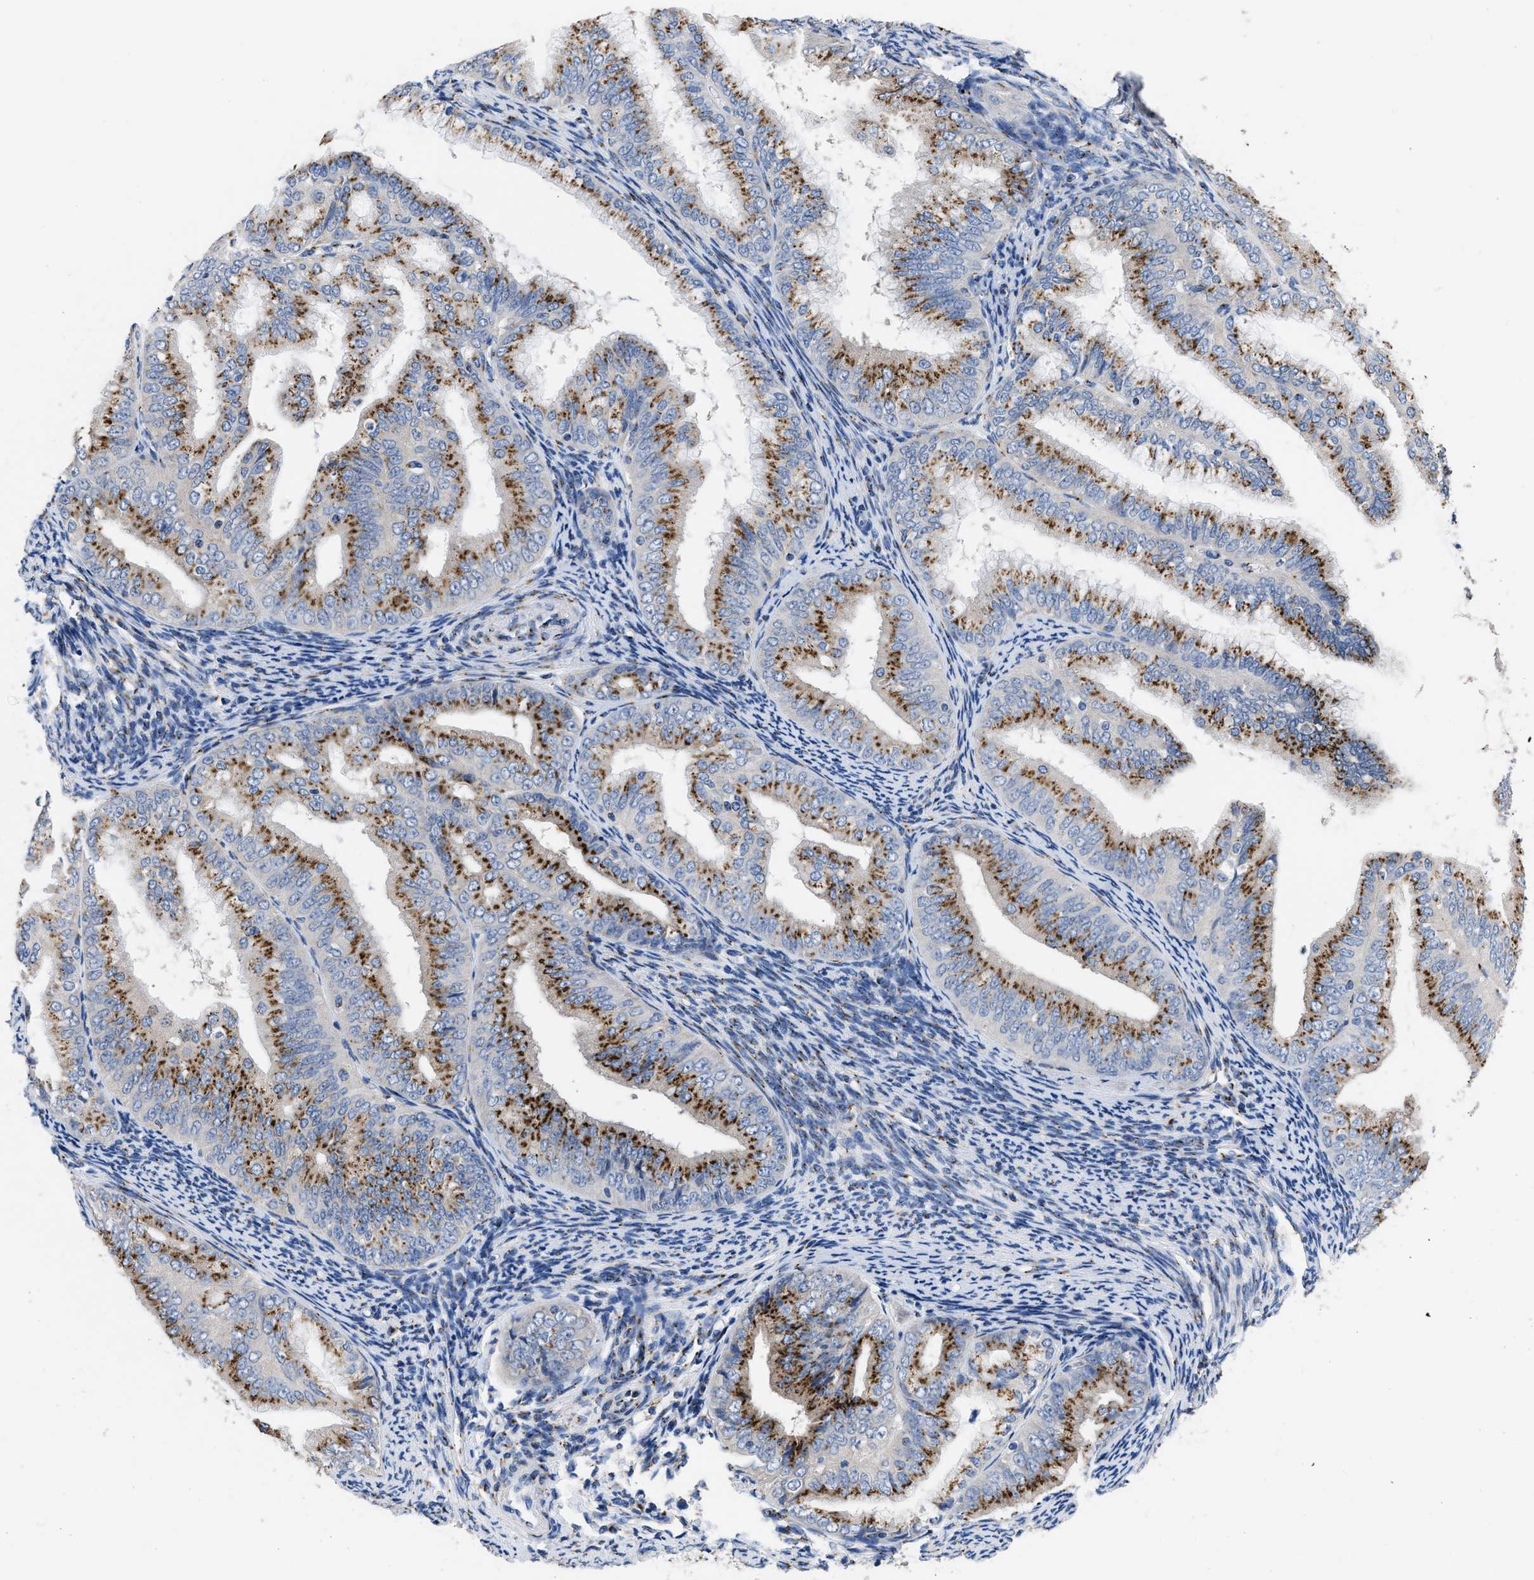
{"staining": {"intensity": "strong", "quantity": ">75%", "location": "cytoplasmic/membranous"}, "tissue": "endometrial cancer", "cell_type": "Tumor cells", "image_type": "cancer", "snomed": [{"axis": "morphology", "description": "Adenocarcinoma, NOS"}, {"axis": "topography", "description": "Endometrium"}], "caption": "This is an image of IHC staining of endometrial cancer, which shows strong staining in the cytoplasmic/membranous of tumor cells.", "gene": "TMEM87A", "patient": {"sex": "female", "age": 63}}